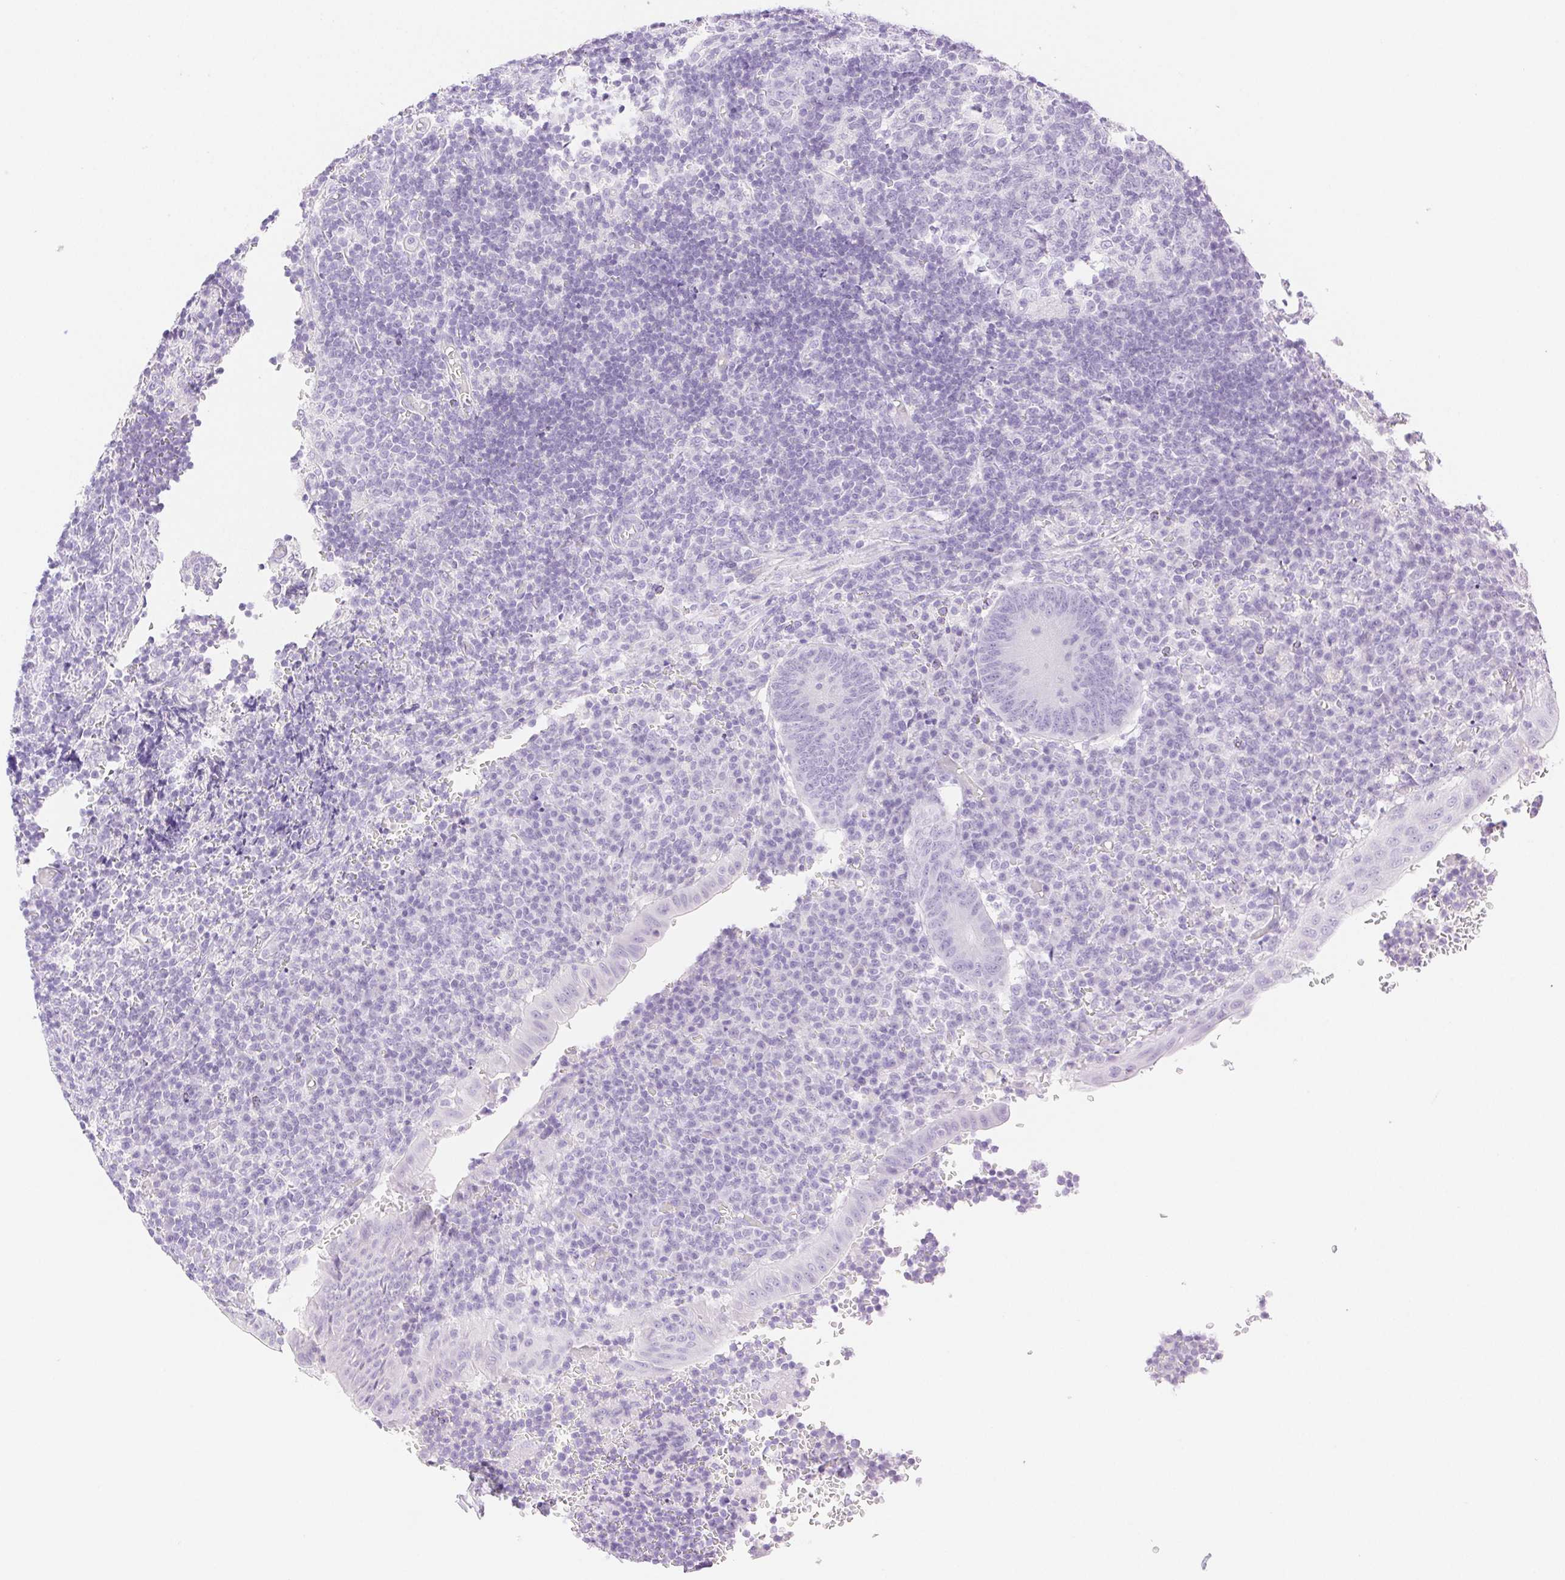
{"staining": {"intensity": "negative", "quantity": "none", "location": "none"}, "tissue": "appendix", "cell_type": "Glandular cells", "image_type": "normal", "snomed": [{"axis": "morphology", "description": "Normal tissue, NOS"}, {"axis": "topography", "description": "Appendix"}], "caption": "Glandular cells are negative for protein expression in unremarkable human appendix. Brightfield microscopy of IHC stained with DAB (brown) and hematoxylin (blue), captured at high magnification.", "gene": "SPACA4", "patient": {"sex": "male", "age": 18}}